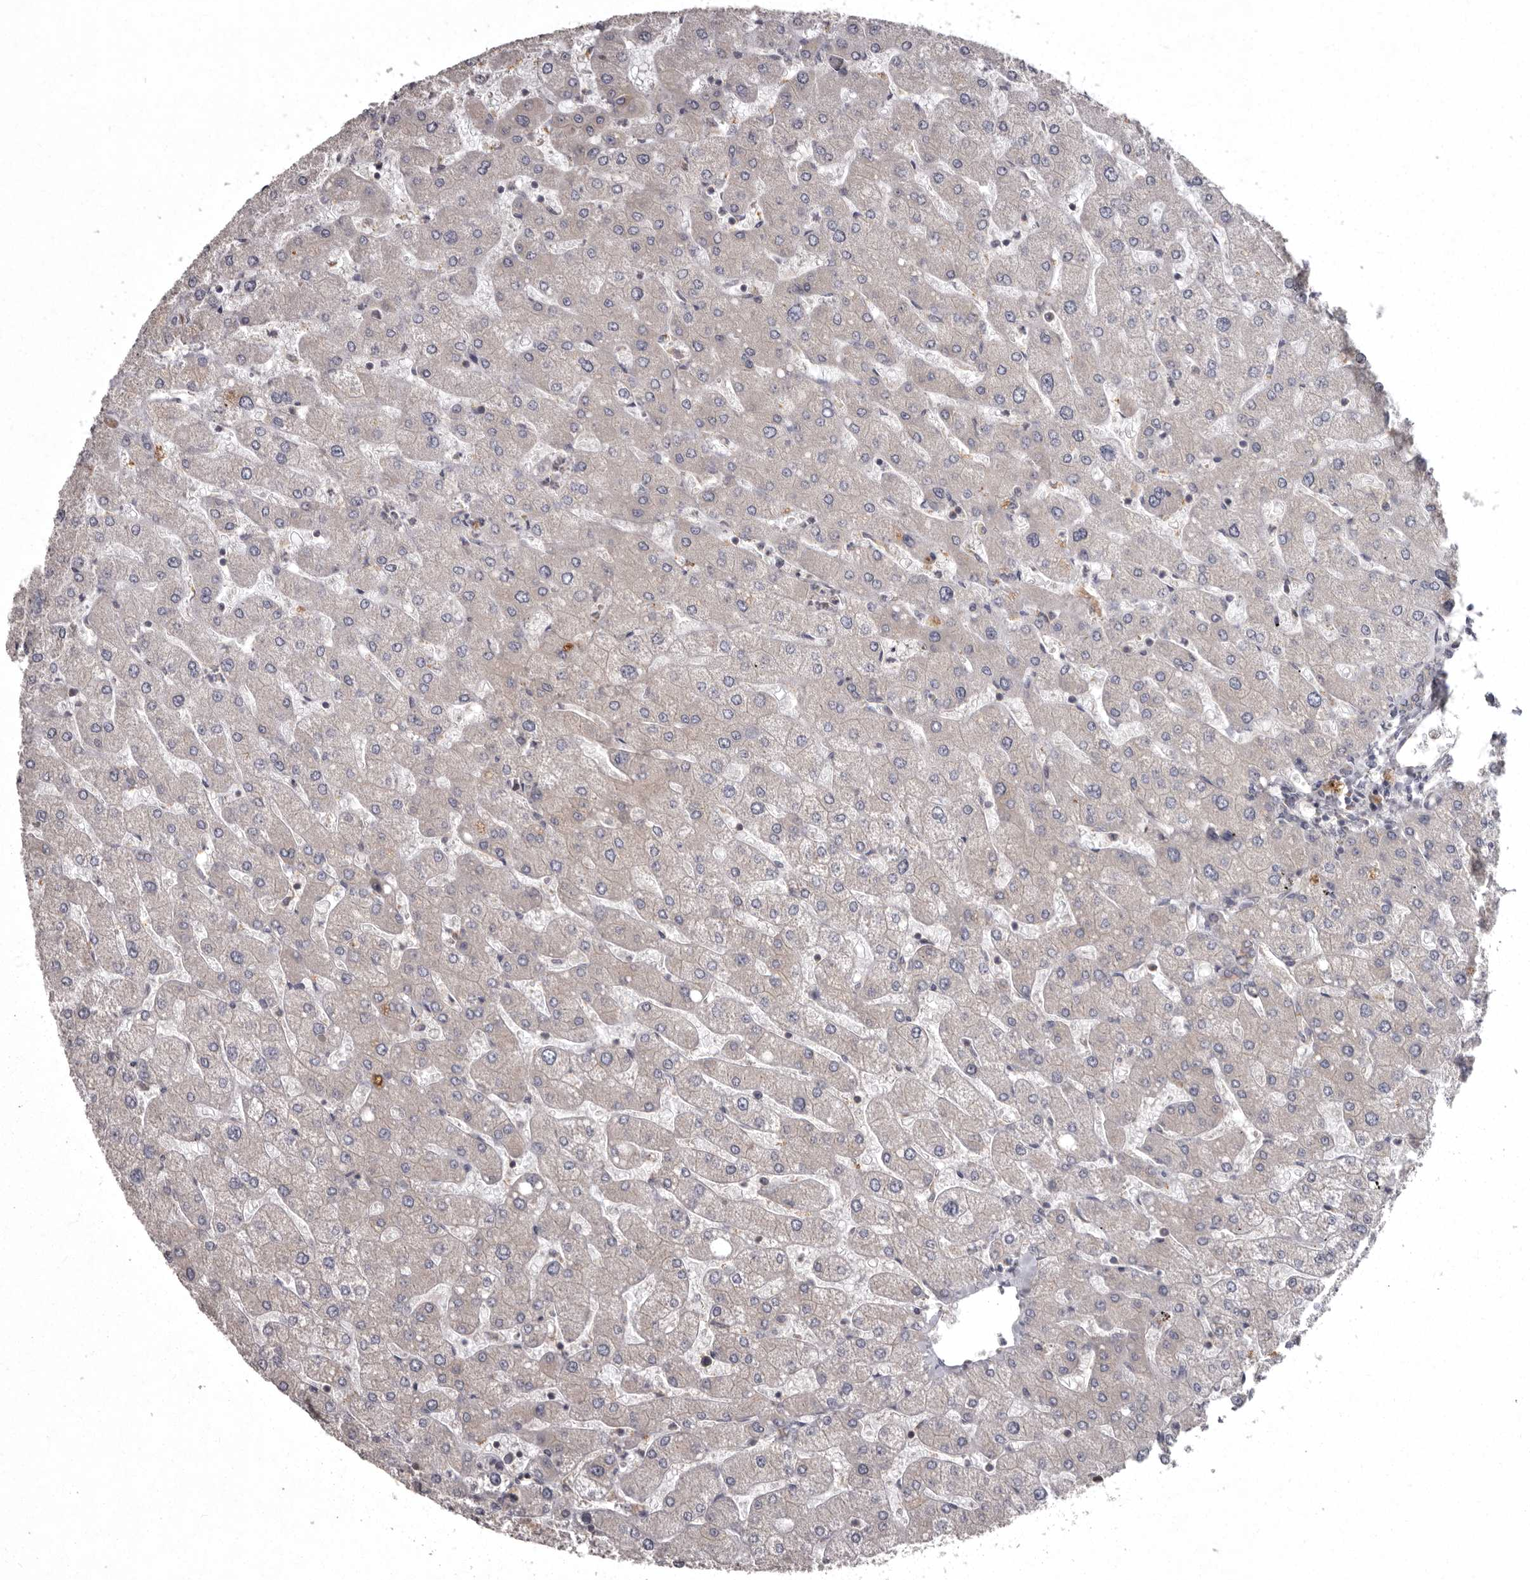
{"staining": {"intensity": "negative", "quantity": "none", "location": "none"}, "tissue": "liver", "cell_type": "Cholangiocytes", "image_type": "normal", "snomed": [{"axis": "morphology", "description": "Normal tissue, NOS"}, {"axis": "topography", "description": "Liver"}], "caption": "Immunohistochemical staining of normal human liver shows no significant staining in cholangiocytes.", "gene": "DARS1", "patient": {"sex": "male", "age": 55}}